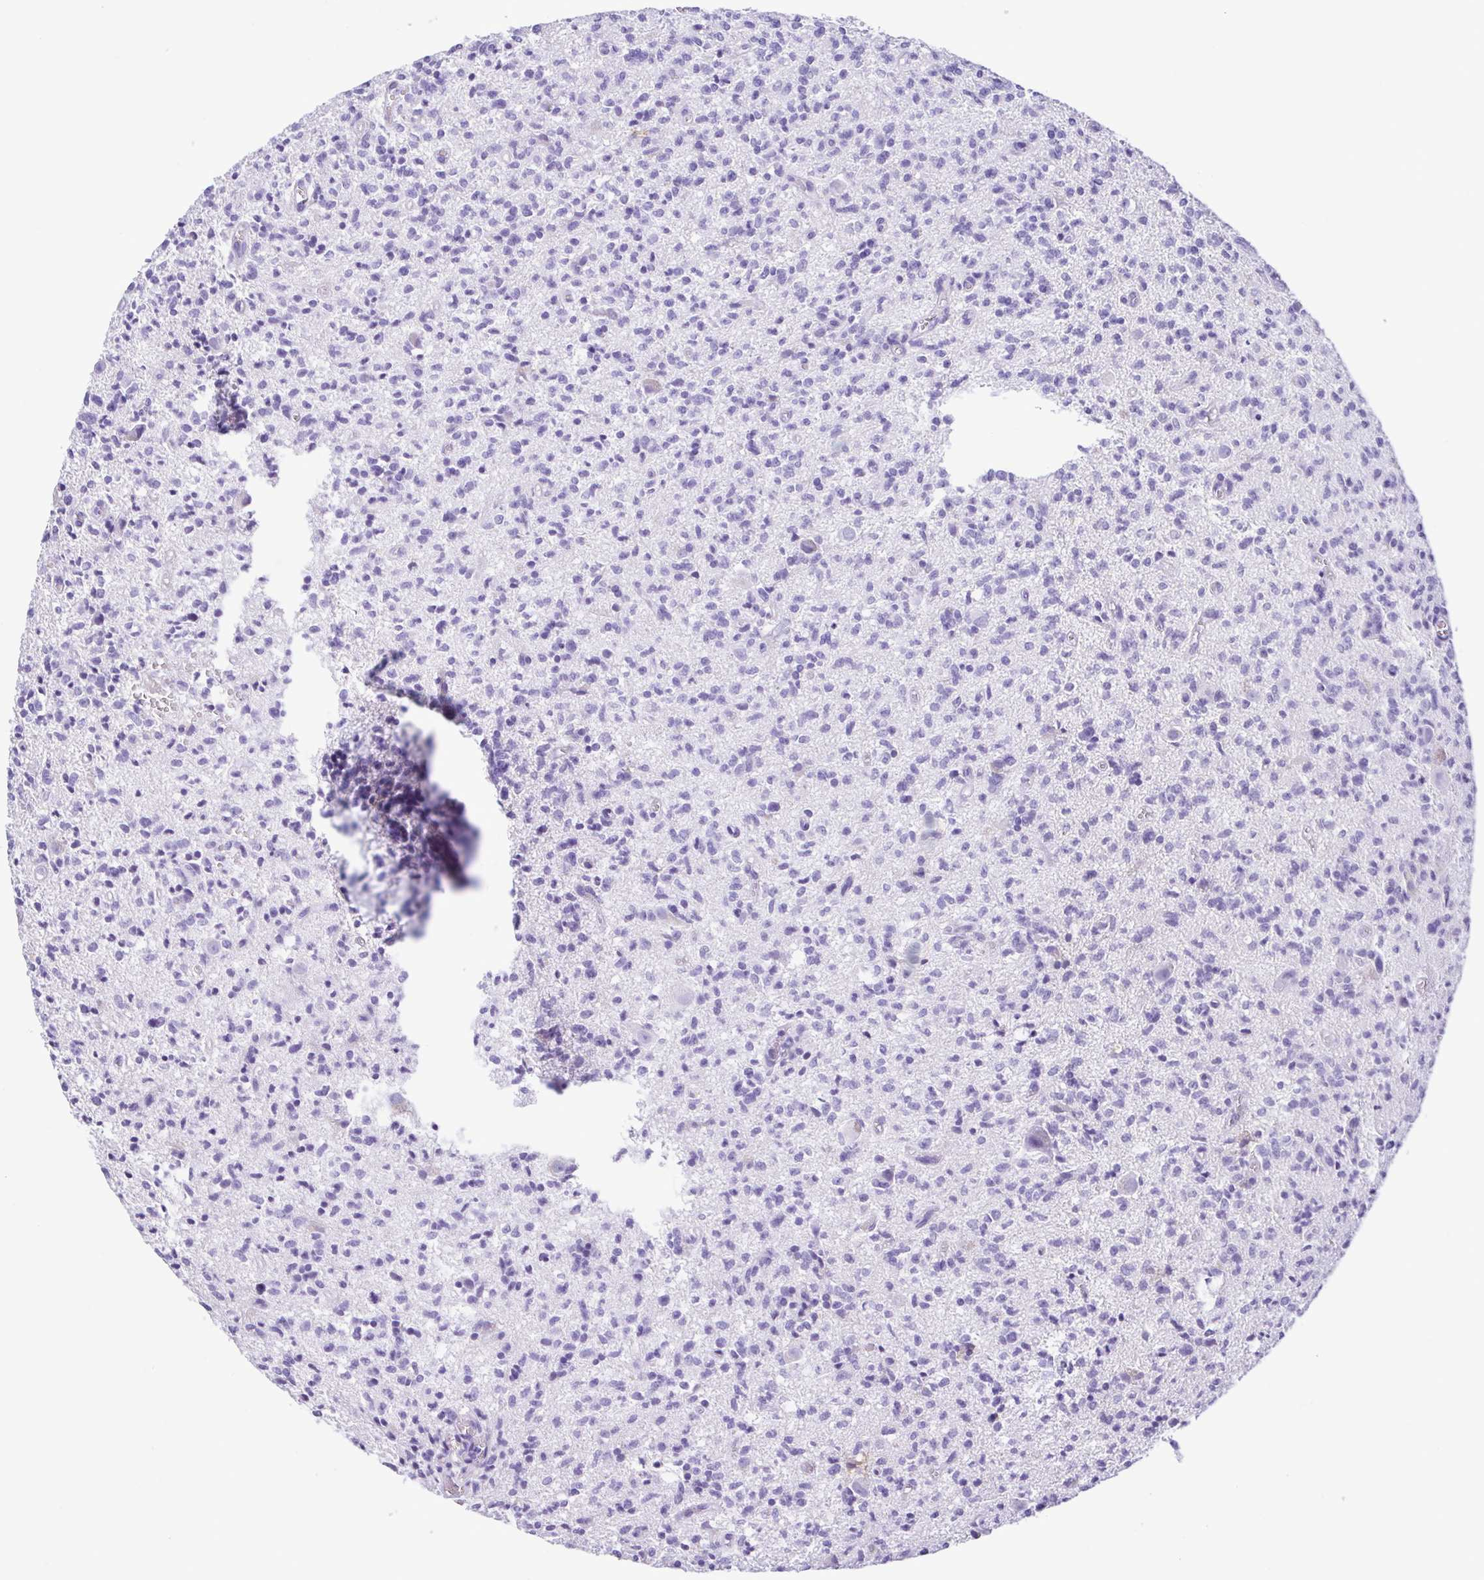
{"staining": {"intensity": "negative", "quantity": "none", "location": "none"}, "tissue": "glioma", "cell_type": "Tumor cells", "image_type": "cancer", "snomed": [{"axis": "morphology", "description": "Glioma, malignant, Low grade"}, {"axis": "topography", "description": "Brain"}], "caption": "The photomicrograph displays no significant expression in tumor cells of glioma. Nuclei are stained in blue.", "gene": "OVGP1", "patient": {"sex": "male", "age": 64}}